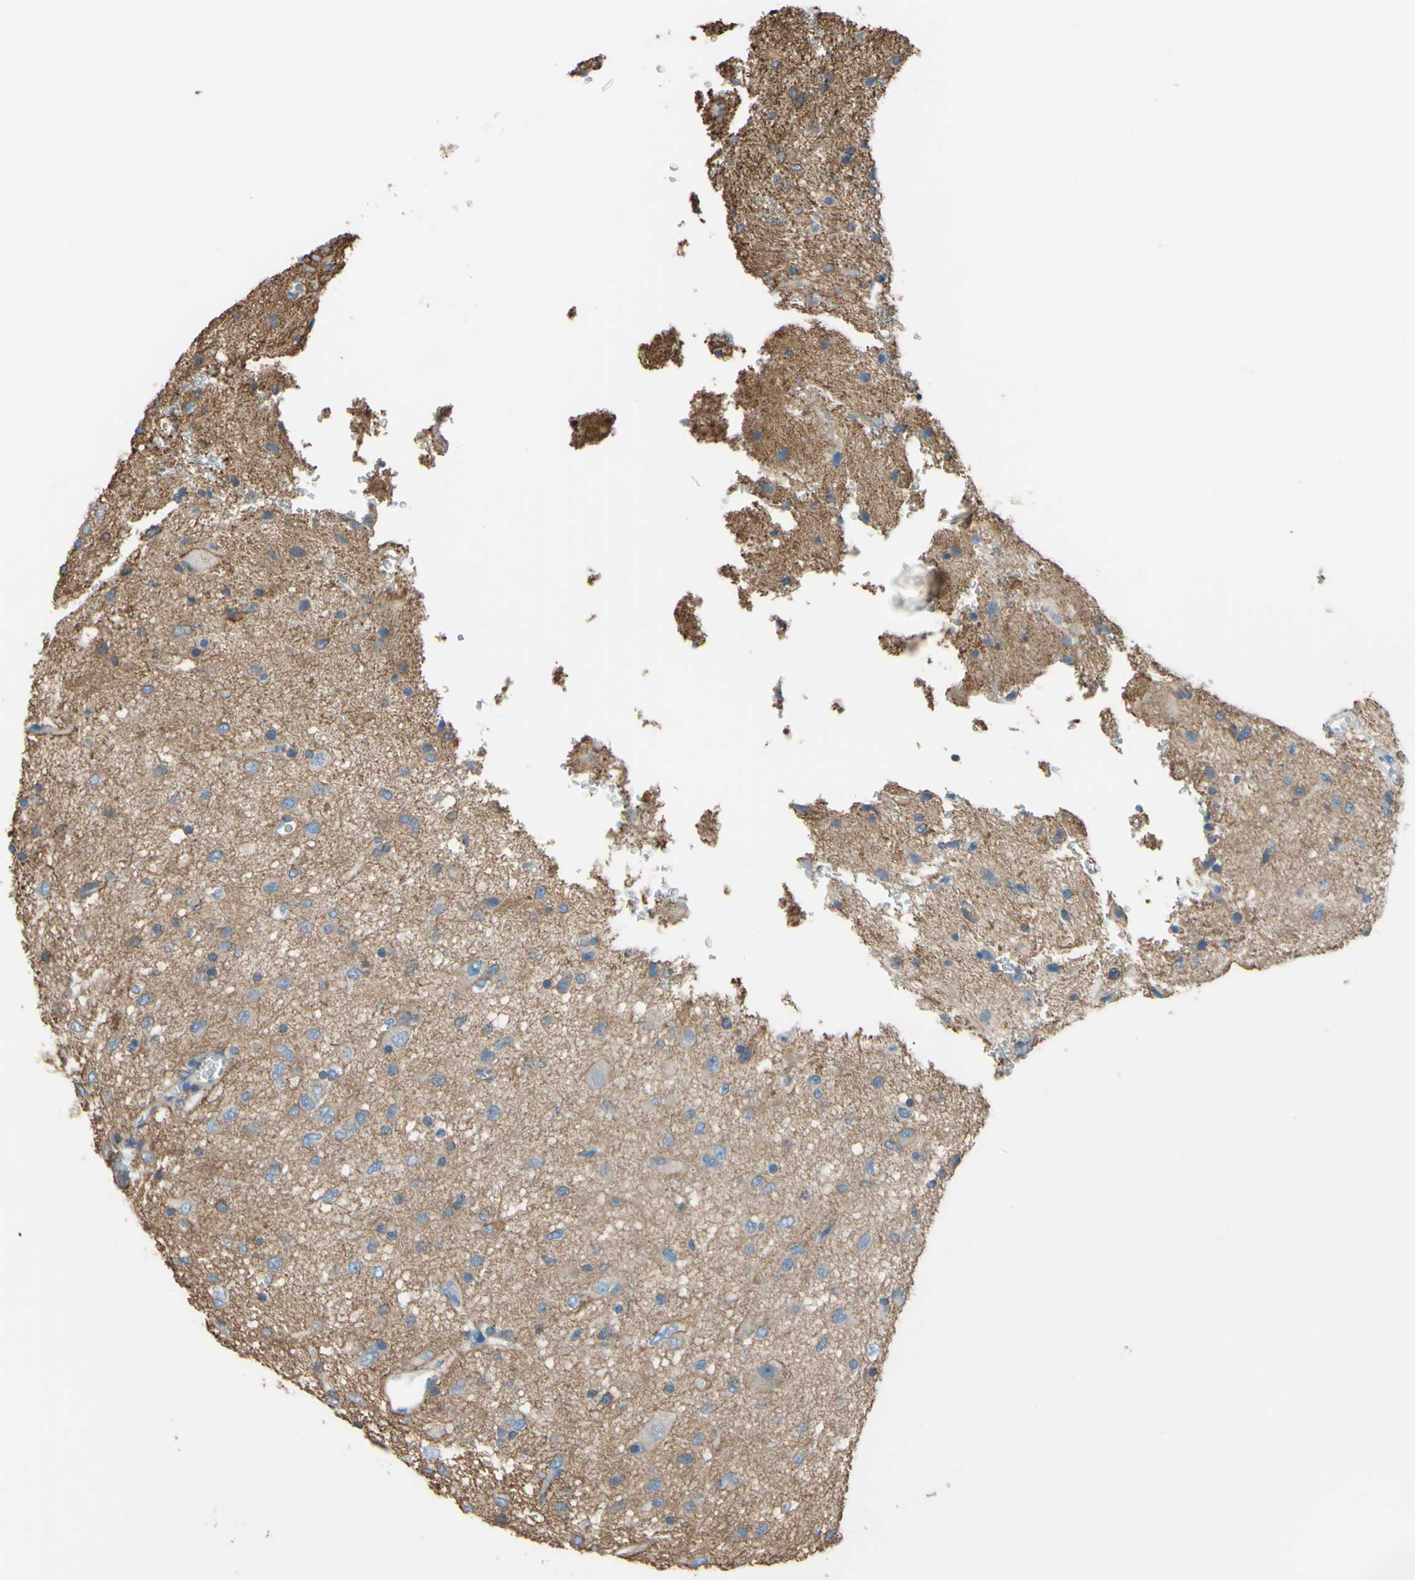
{"staining": {"intensity": "negative", "quantity": "none", "location": "none"}, "tissue": "glioma", "cell_type": "Tumor cells", "image_type": "cancer", "snomed": [{"axis": "morphology", "description": "Glioma, malignant, Low grade"}, {"axis": "topography", "description": "Brain"}], "caption": "High power microscopy photomicrograph of an immunohistochemistry image of low-grade glioma (malignant), revealing no significant expression in tumor cells.", "gene": "ADD1", "patient": {"sex": "male", "age": 77}}